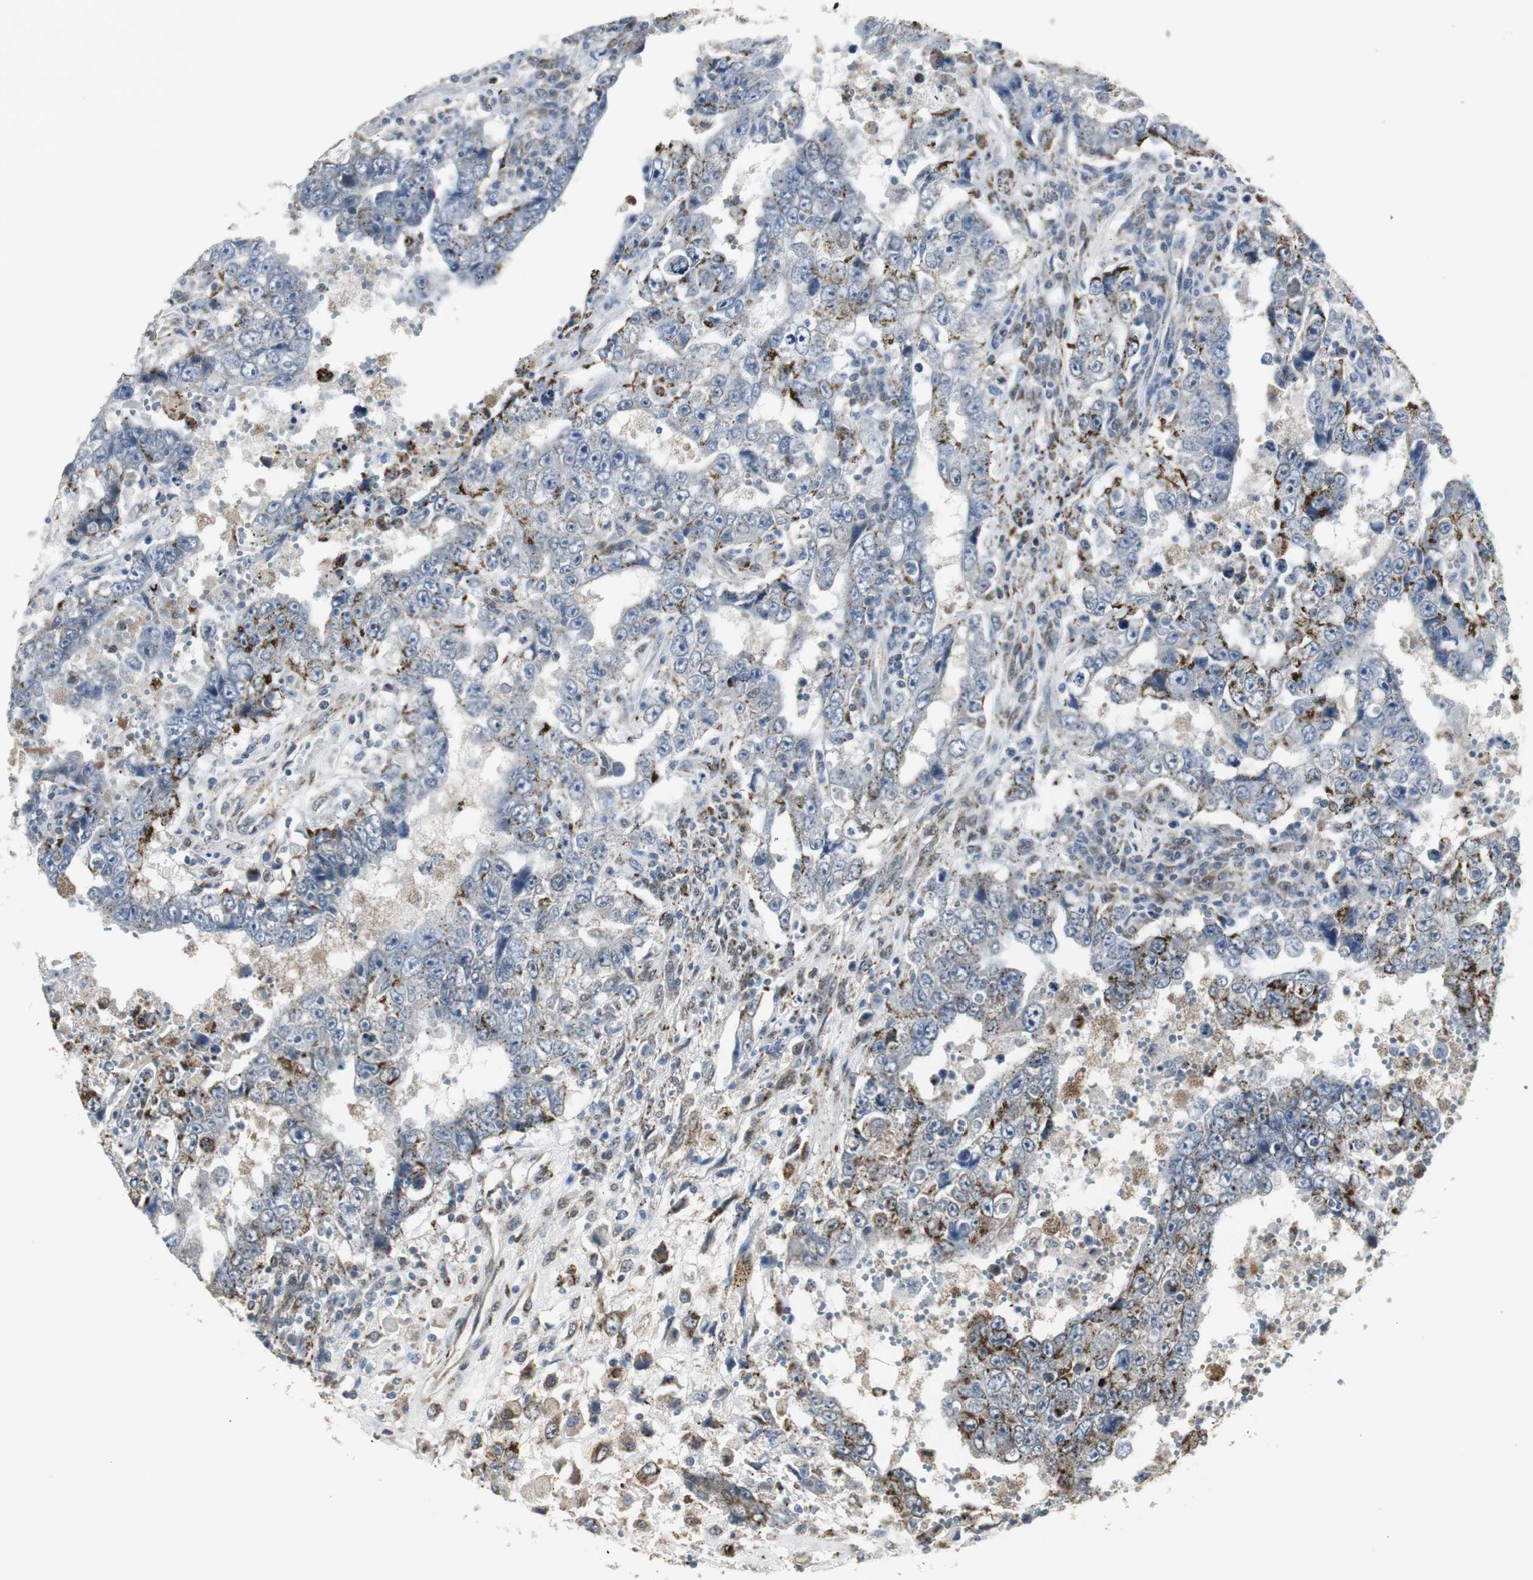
{"staining": {"intensity": "strong", "quantity": "<25%", "location": "cytoplasmic/membranous"}, "tissue": "testis cancer", "cell_type": "Tumor cells", "image_type": "cancer", "snomed": [{"axis": "morphology", "description": "Carcinoma, Embryonal, NOS"}, {"axis": "topography", "description": "Testis"}], "caption": "Testis cancer tissue reveals strong cytoplasmic/membranous expression in approximately <25% of tumor cells", "gene": "PLIN3", "patient": {"sex": "male", "age": 26}}